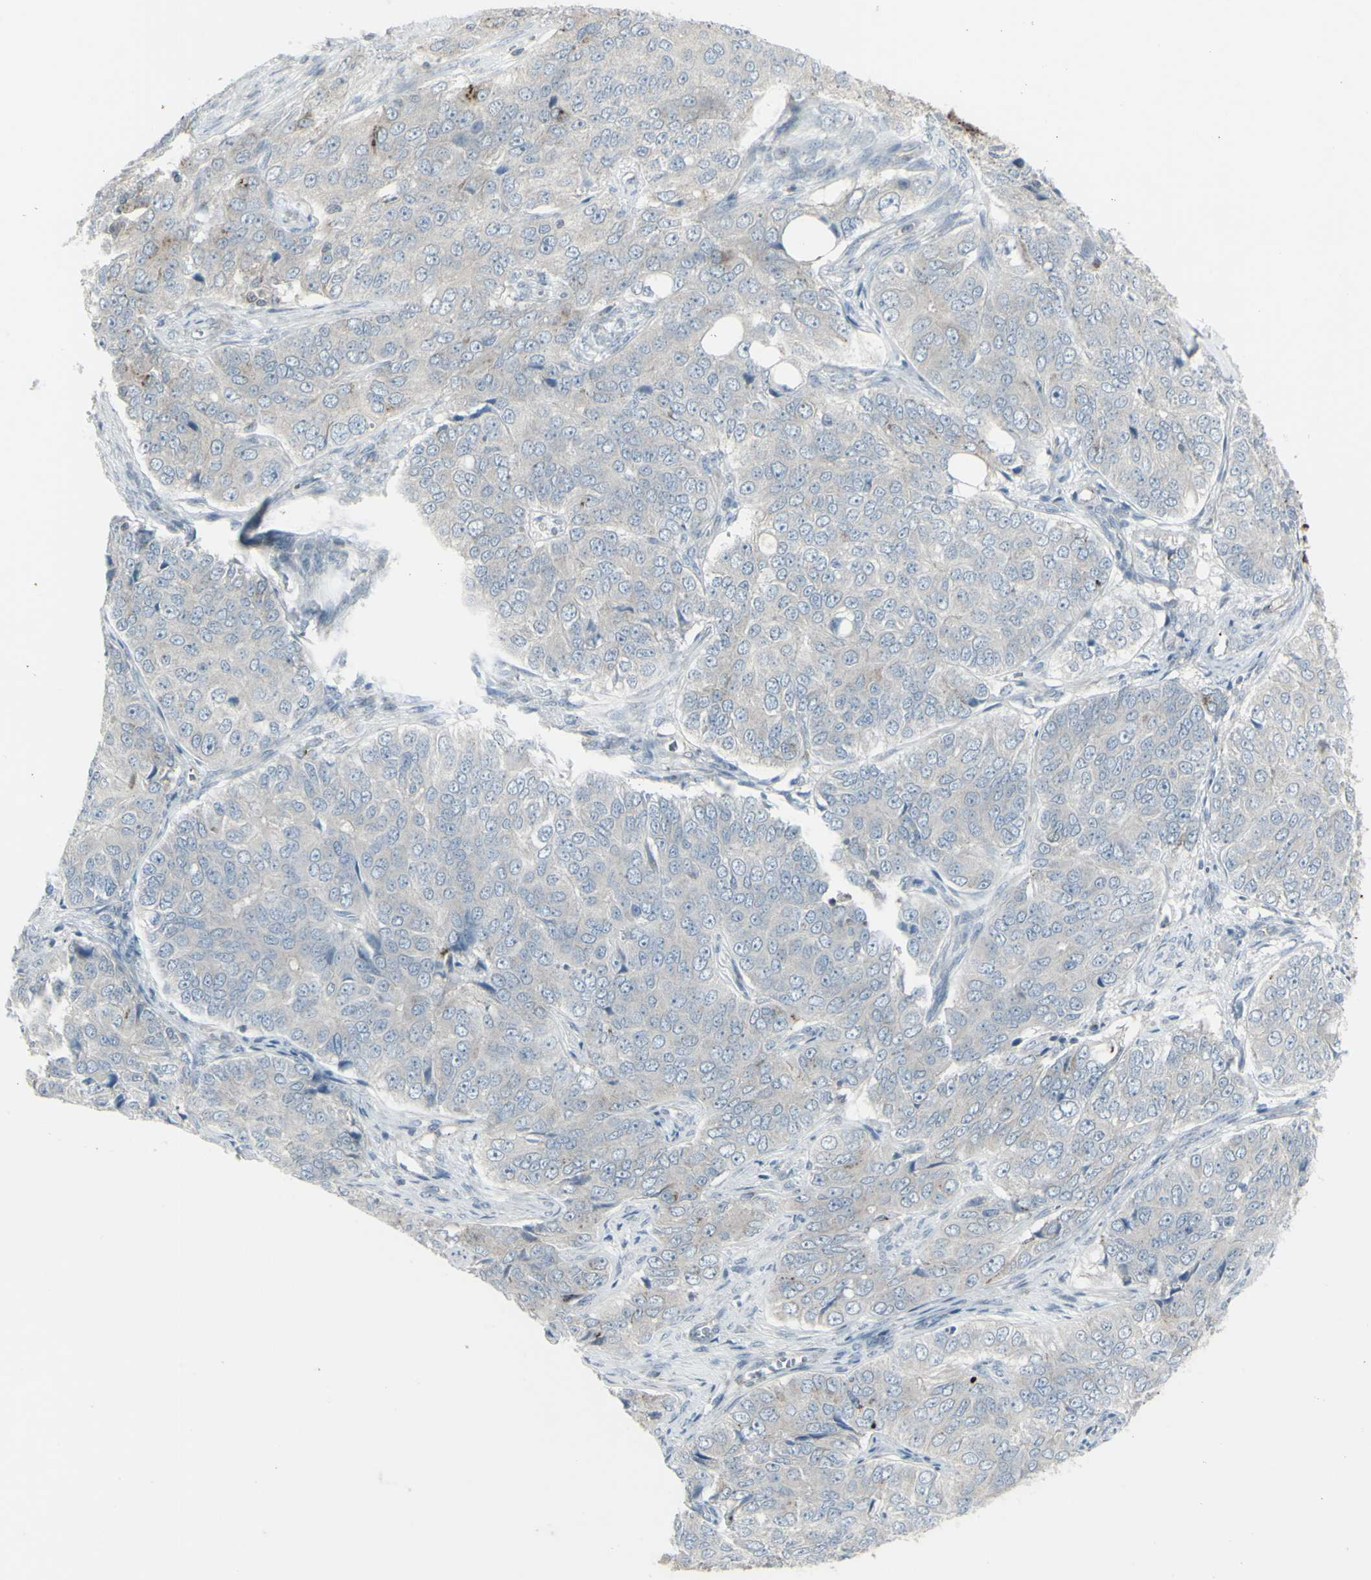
{"staining": {"intensity": "negative", "quantity": "none", "location": "none"}, "tissue": "ovarian cancer", "cell_type": "Tumor cells", "image_type": "cancer", "snomed": [{"axis": "morphology", "description": "Carcinoma, endometroid"}, {"axis": "topography", "description": "Ovary"}], "caption": "A high-resolution micrograph shows immunohistochemistry (IHC) staining of endometroid carcinoma (ovarian), which displays no significant positivity in tumor cells.", "gene": "GALNT6", "patient": {"sex": "female", "age": 51}}